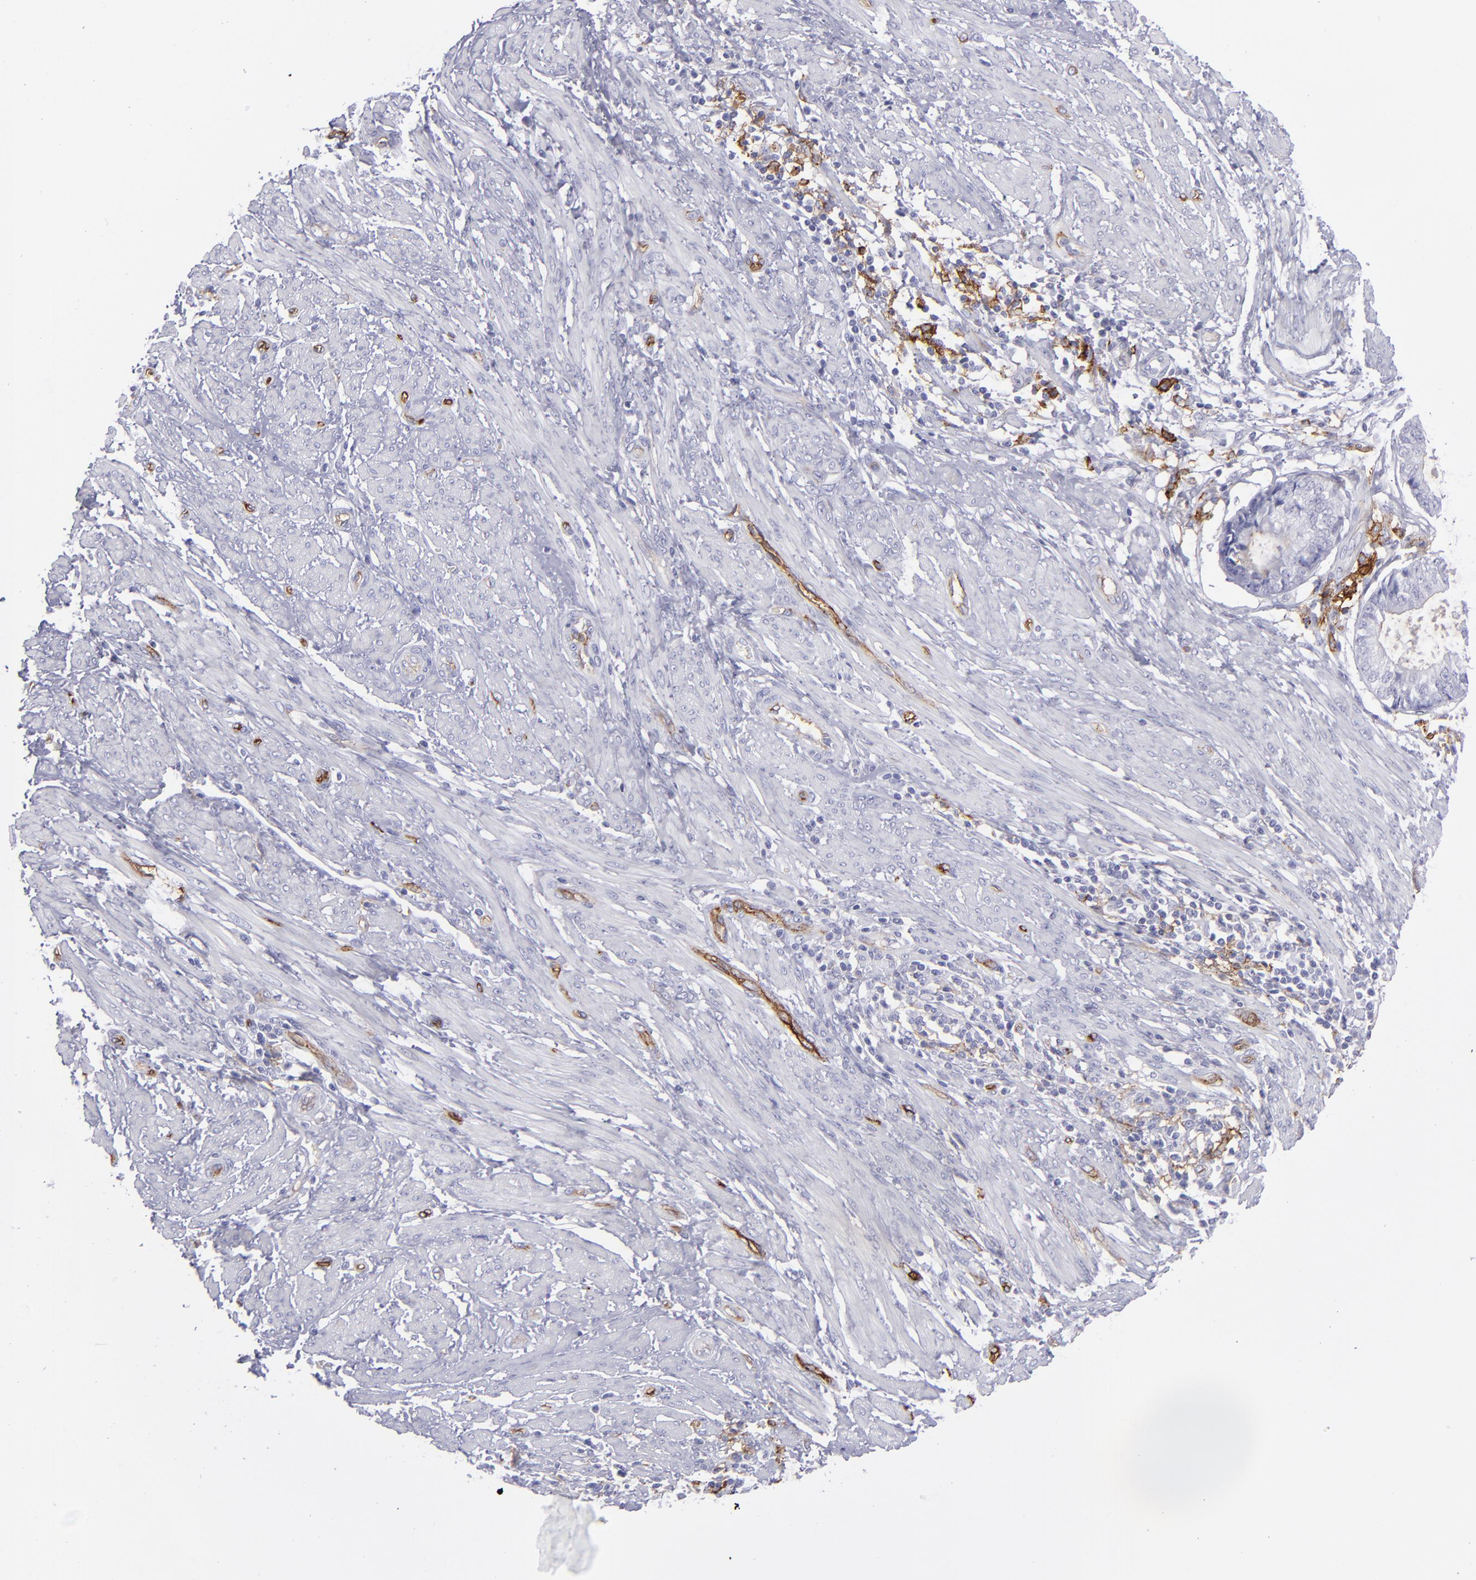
{"staining": {"intensity": "negative", "quantity": "none", "location": "none"}, "tissue": "endometrial cancer", "cell_type": "Tumor cells", "image_type": "cancer", "snomed": [{"axis": "morphology", "description": "Adenocarcinoma, NOS"}, {"axis": "topography", "description": "Endometrium"}], "caption": "A high-resolution photomicrograph shows immunohistochemistry (IHC) staining of endometrial cancer, which displays no significant positivity in tumor cells. Brightfield microscopy of immunohistochemistry (IHC) stained with DAB (brown) and hematoxylin (blue), captured at high magnification.", "gene": "ACE", "patient": {"sex": "female", "age": 63}}